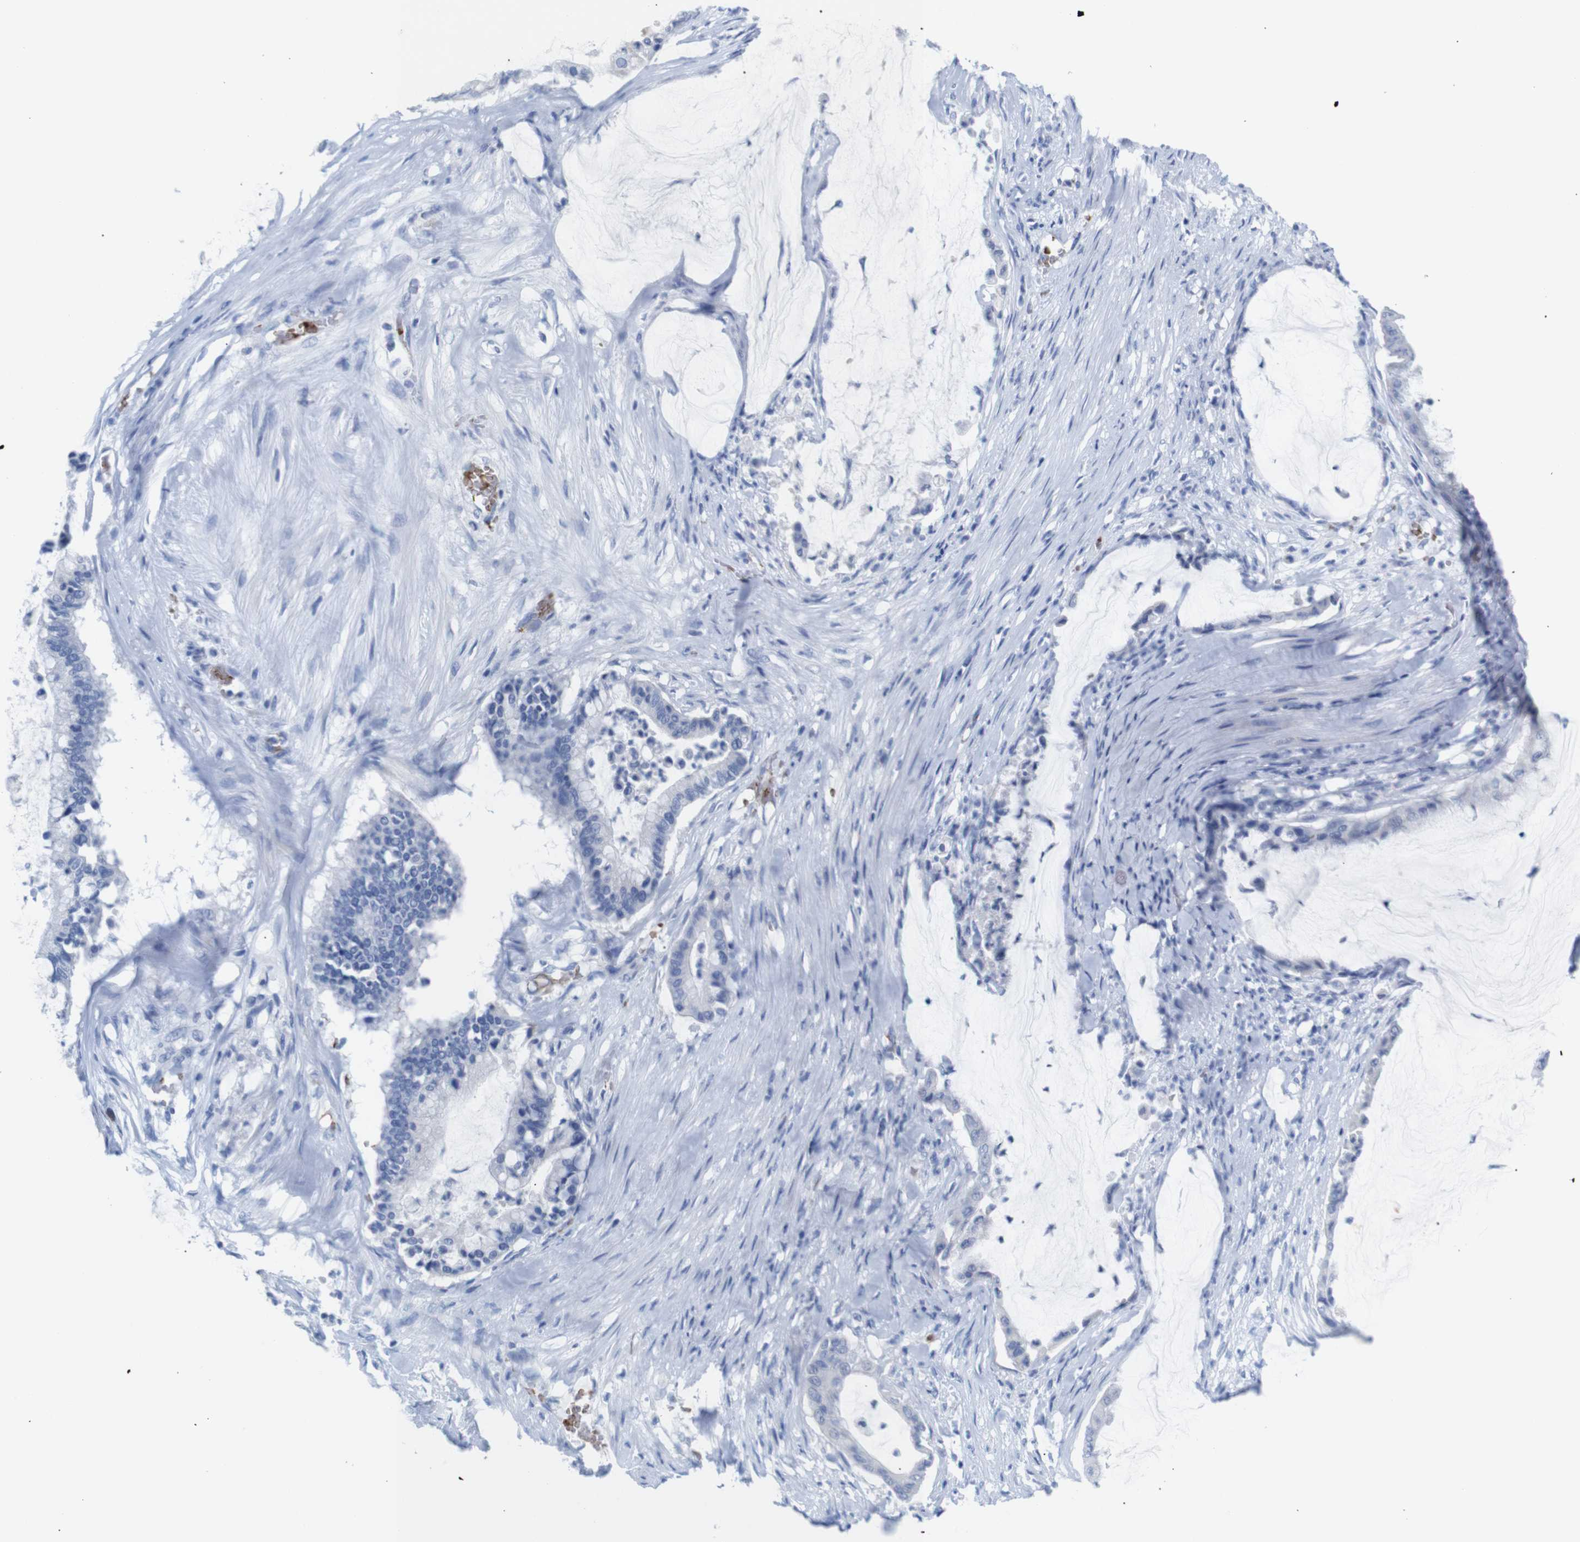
{"staining": {"intensity": "negative", "quantity": "none", "location": "none"}, "tissue": "pancreatic cancer", "cell_type": "Tumor cells", "image_type": "cancer", "snomed": [{"axis": "morphology", "description": "Adenocarcinoma, NOS"}, {"axis": "topography", "description": "Pancreas"}], "caption": "This is a histopathology image of immunohistochemistry staining of pancreatic cancer, which shows no expression in tumor cells.", "gene": "ERVMER34-1", "patient": {"sex": "male", "age": 41}}